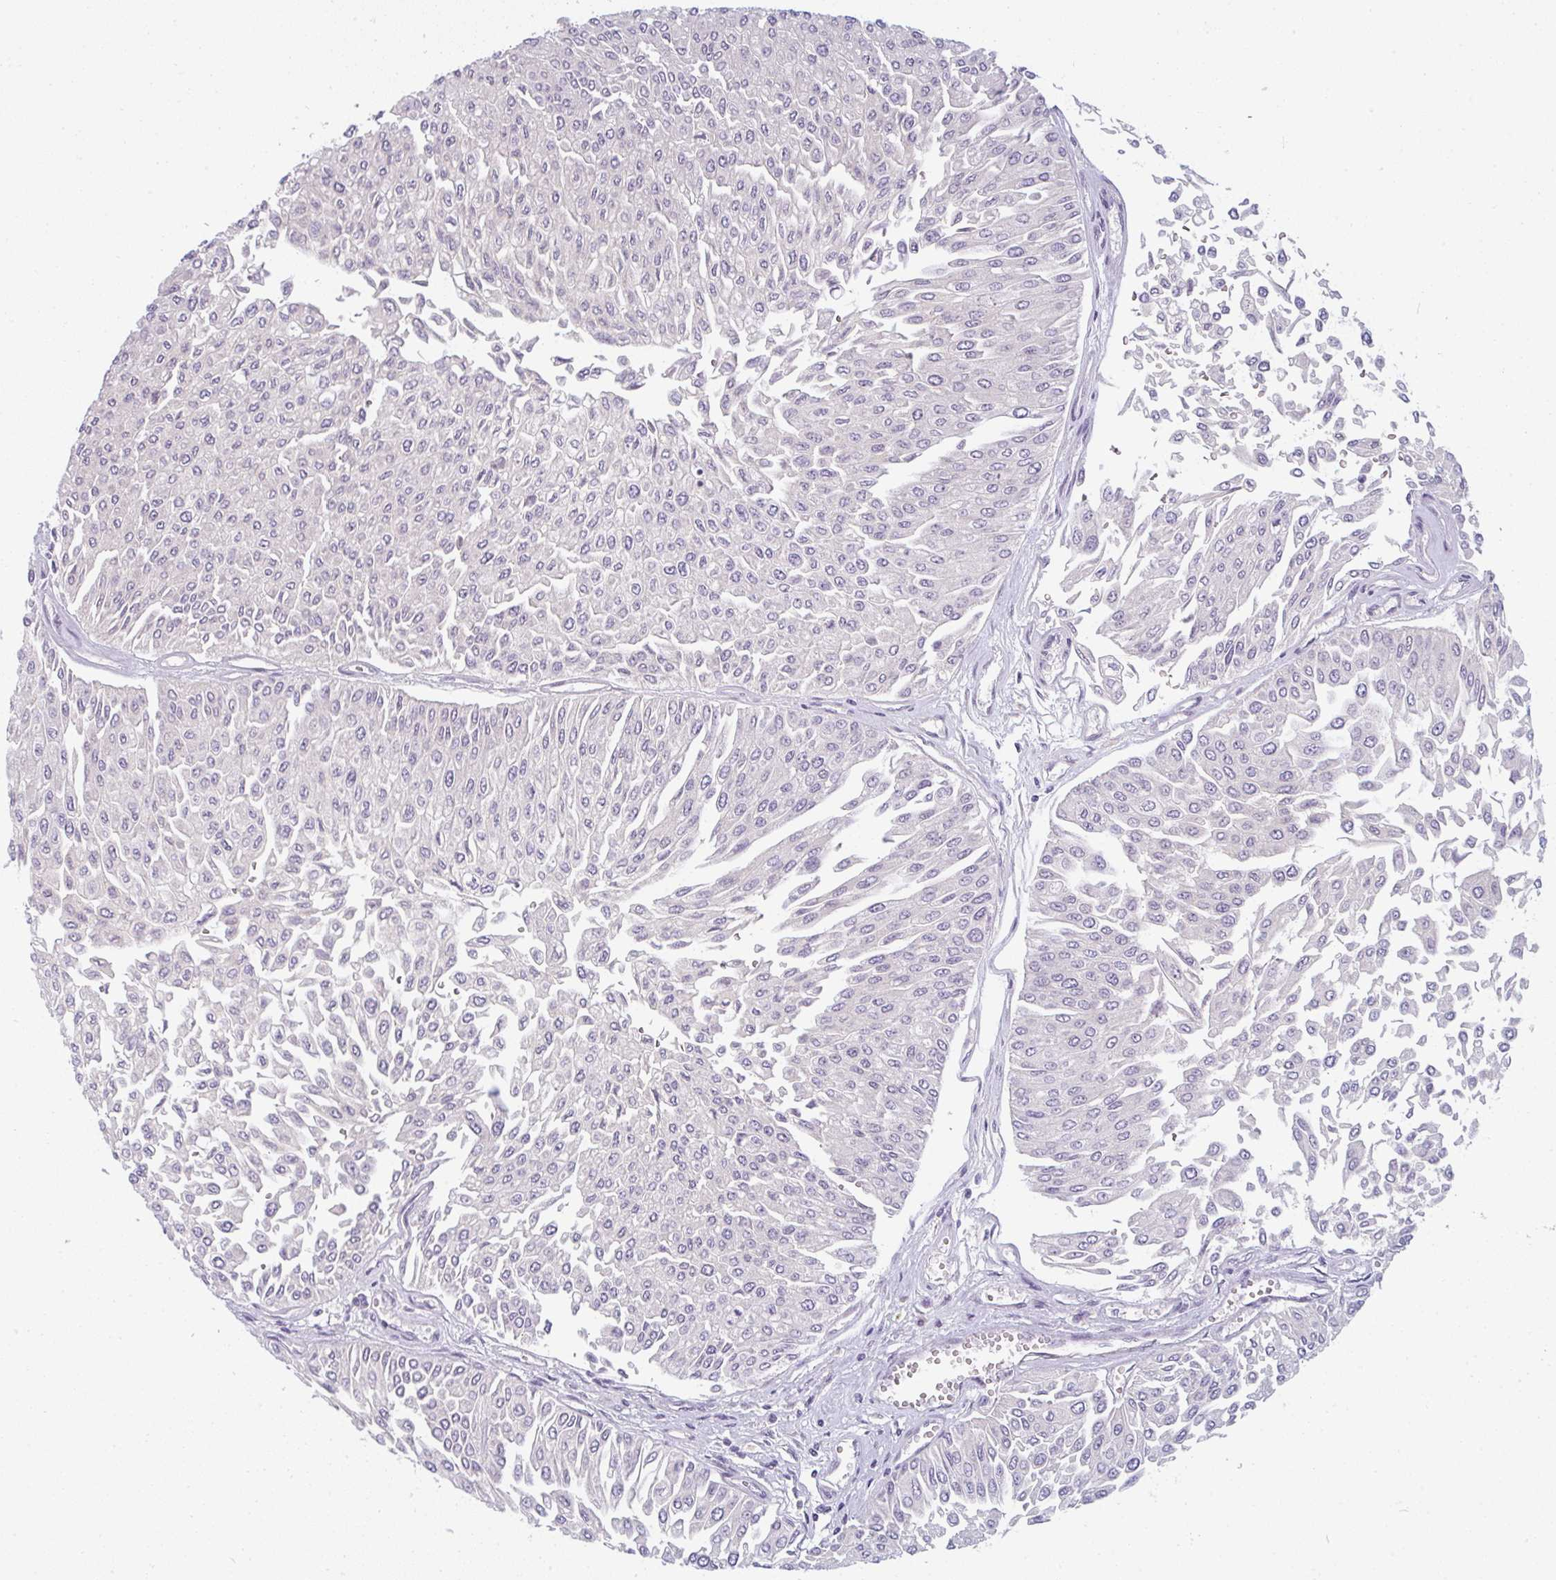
{"staining": {"intensity": "negative", "quantity": "none", "location": "none"}, "tissue": "urothelial cancer", "cell_type": "Tumor cells", "image_type": "cancer", "snomed": [{"axis": "morphology", "description": "Urothelial carcinoma, Low grade"}, {"axis": "topography", "description": "Urinary bladder"}], "caption": "High magnification brightfield microscopy of low-grade urothelial carcinoma stained with DAB (3,3'-diaminobenzidine) (brown) and counterstained with hematoxylin (blue): tumor cells show no significant positivity. Nuclei are stained in blue.", "gene": "PPFIA4", "patient": {"sex": "male", "age": 67}}